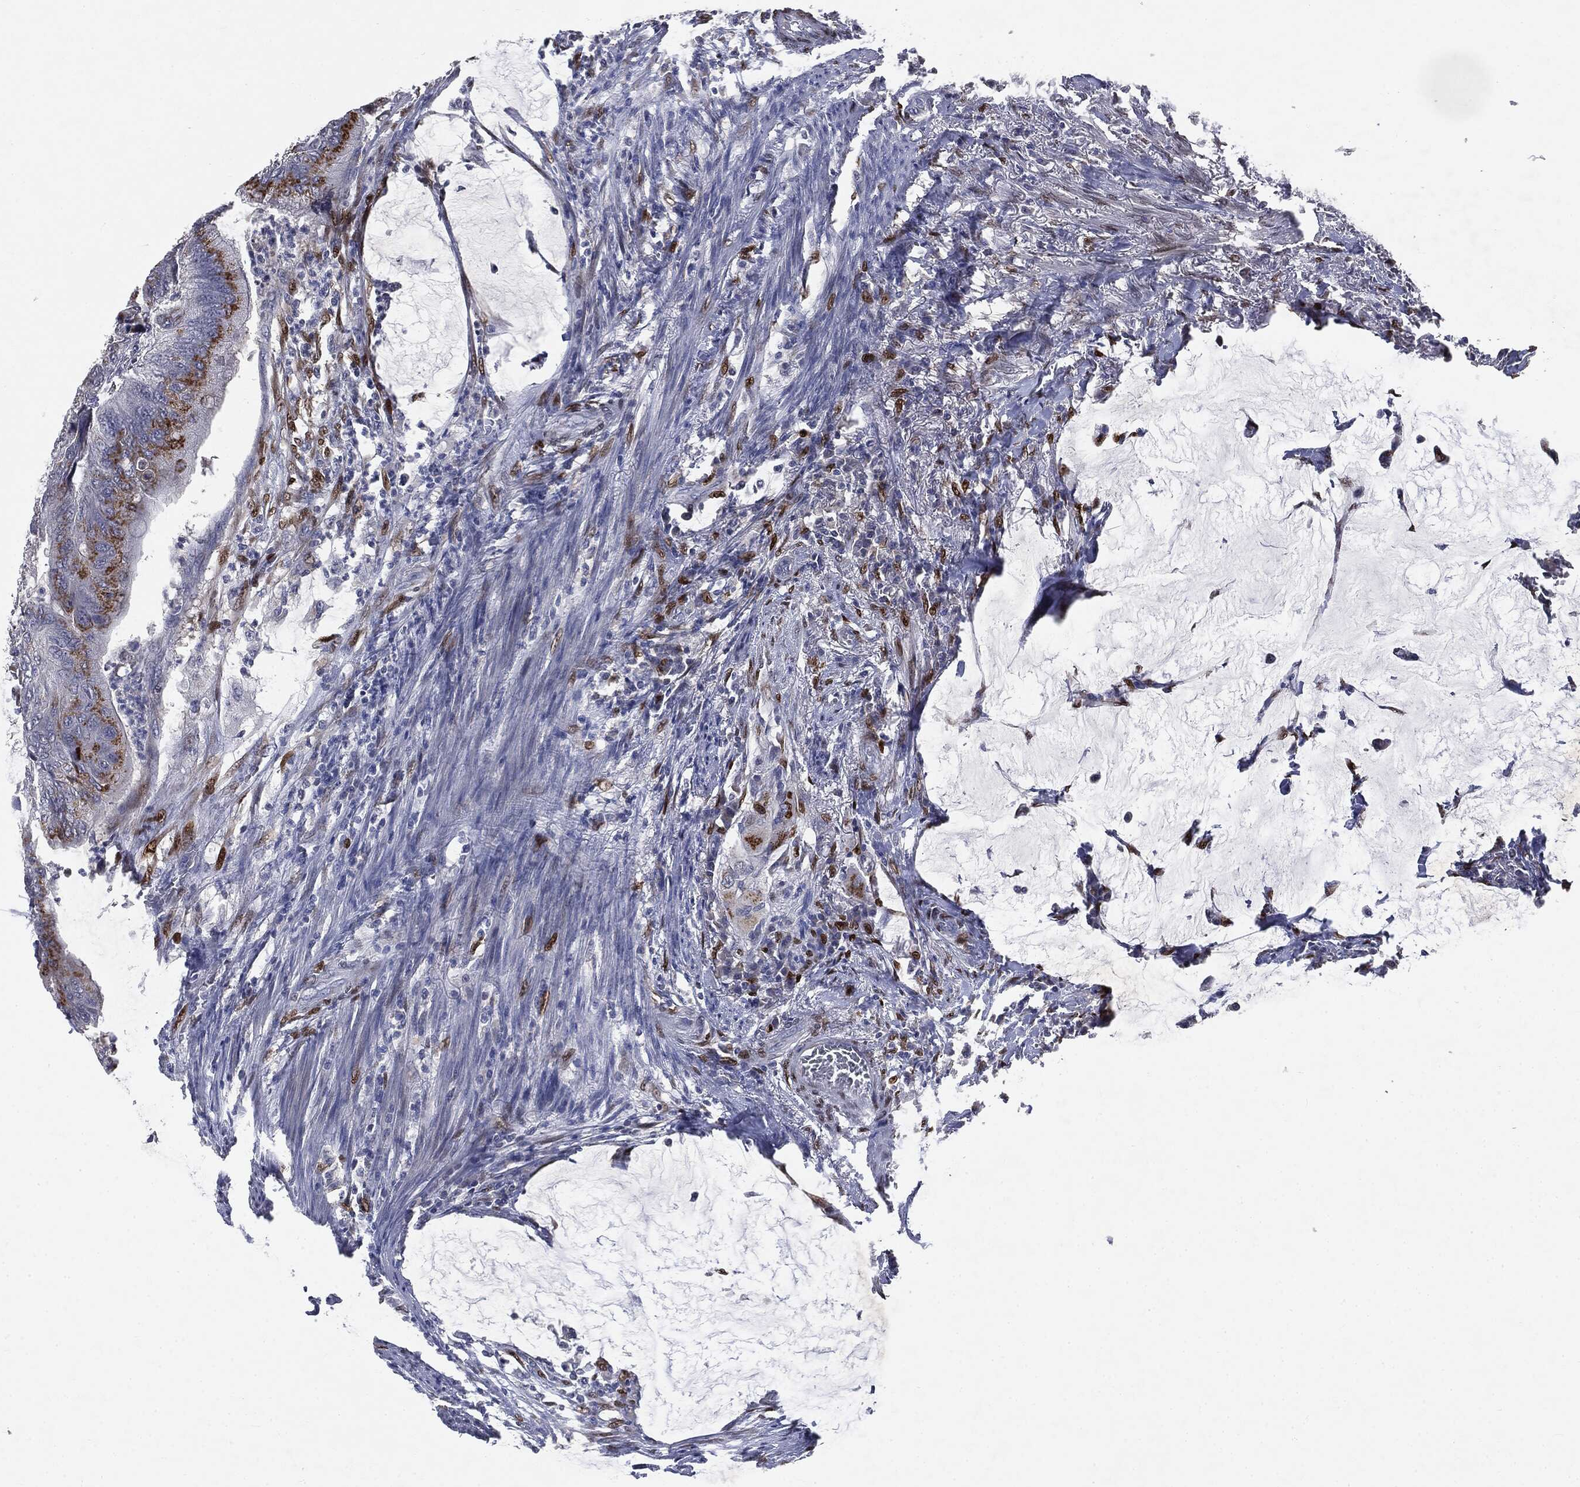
{"staining": {"intensity": "moderate", "quantity": ">75%", "location": "cytoplasmic/membranous"}, "tissue": "colorectal cancer", "cell_type": "Tumor cells", "image_type": "cancer", "snomed": [{"axis": "morphology", "description": "Normal tissue, NOS"}, {"axis": "morphology", "description": "Adenocarcinoma, NOS"}, {"axis": "topography", "description": "Rectum"}, {"axis": "topography", "description": "Peripheral nerve tissue"}], "caption": "Moderate cytoplasmic/membranous protein expression is present in about >75% of tumor cells in colorectal adenocarcinoma.", "gene": "CASD1", "patient": {"sex": "male", "age": 92}}